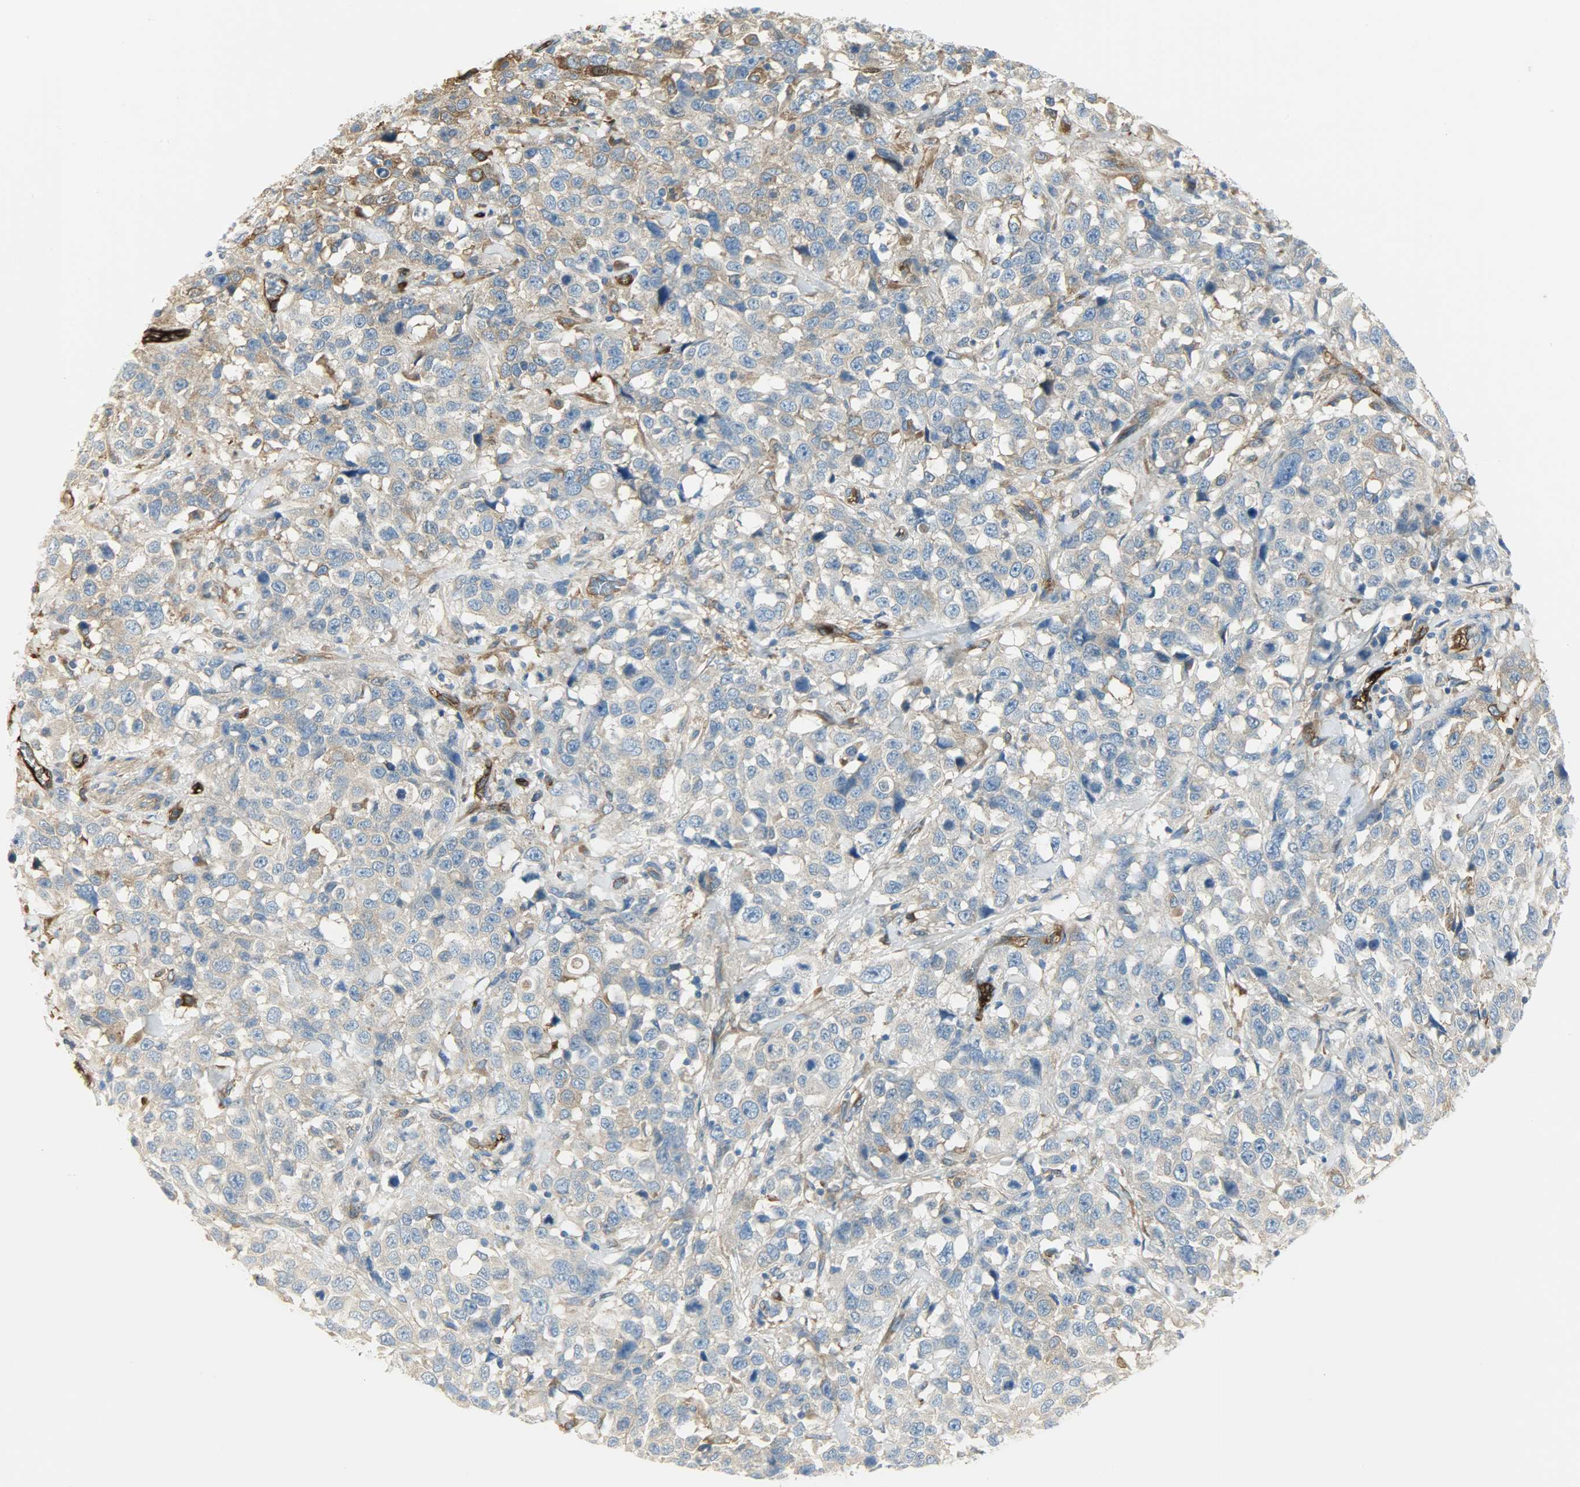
{"staining": {"intensity": "moderate", "quantity": "25%-75%", "location": "cytoplasmic/membranous"}, "tissue": "stomach cancer", "cell_type": "Tumor cells", "image_type": "cancer", "snomed": [{"axis": "morphology", "description": "Normal tissue, NOS"}, {"axis": "morphology", "description": "Adenocarcinoma, NOS"}, {"axis": "topography", "description": "Stomach"}], "caption": "Immunohistochemistry (IHC) micrograph of human stomach cancer stained for a protein (brown), which demonstrates medium levels of moderate cytoplasmic/membranous staining in about 25%-75% of tumor cells.", "gene": "WARS1", "patient": {"sex": "male", "age": 48}}